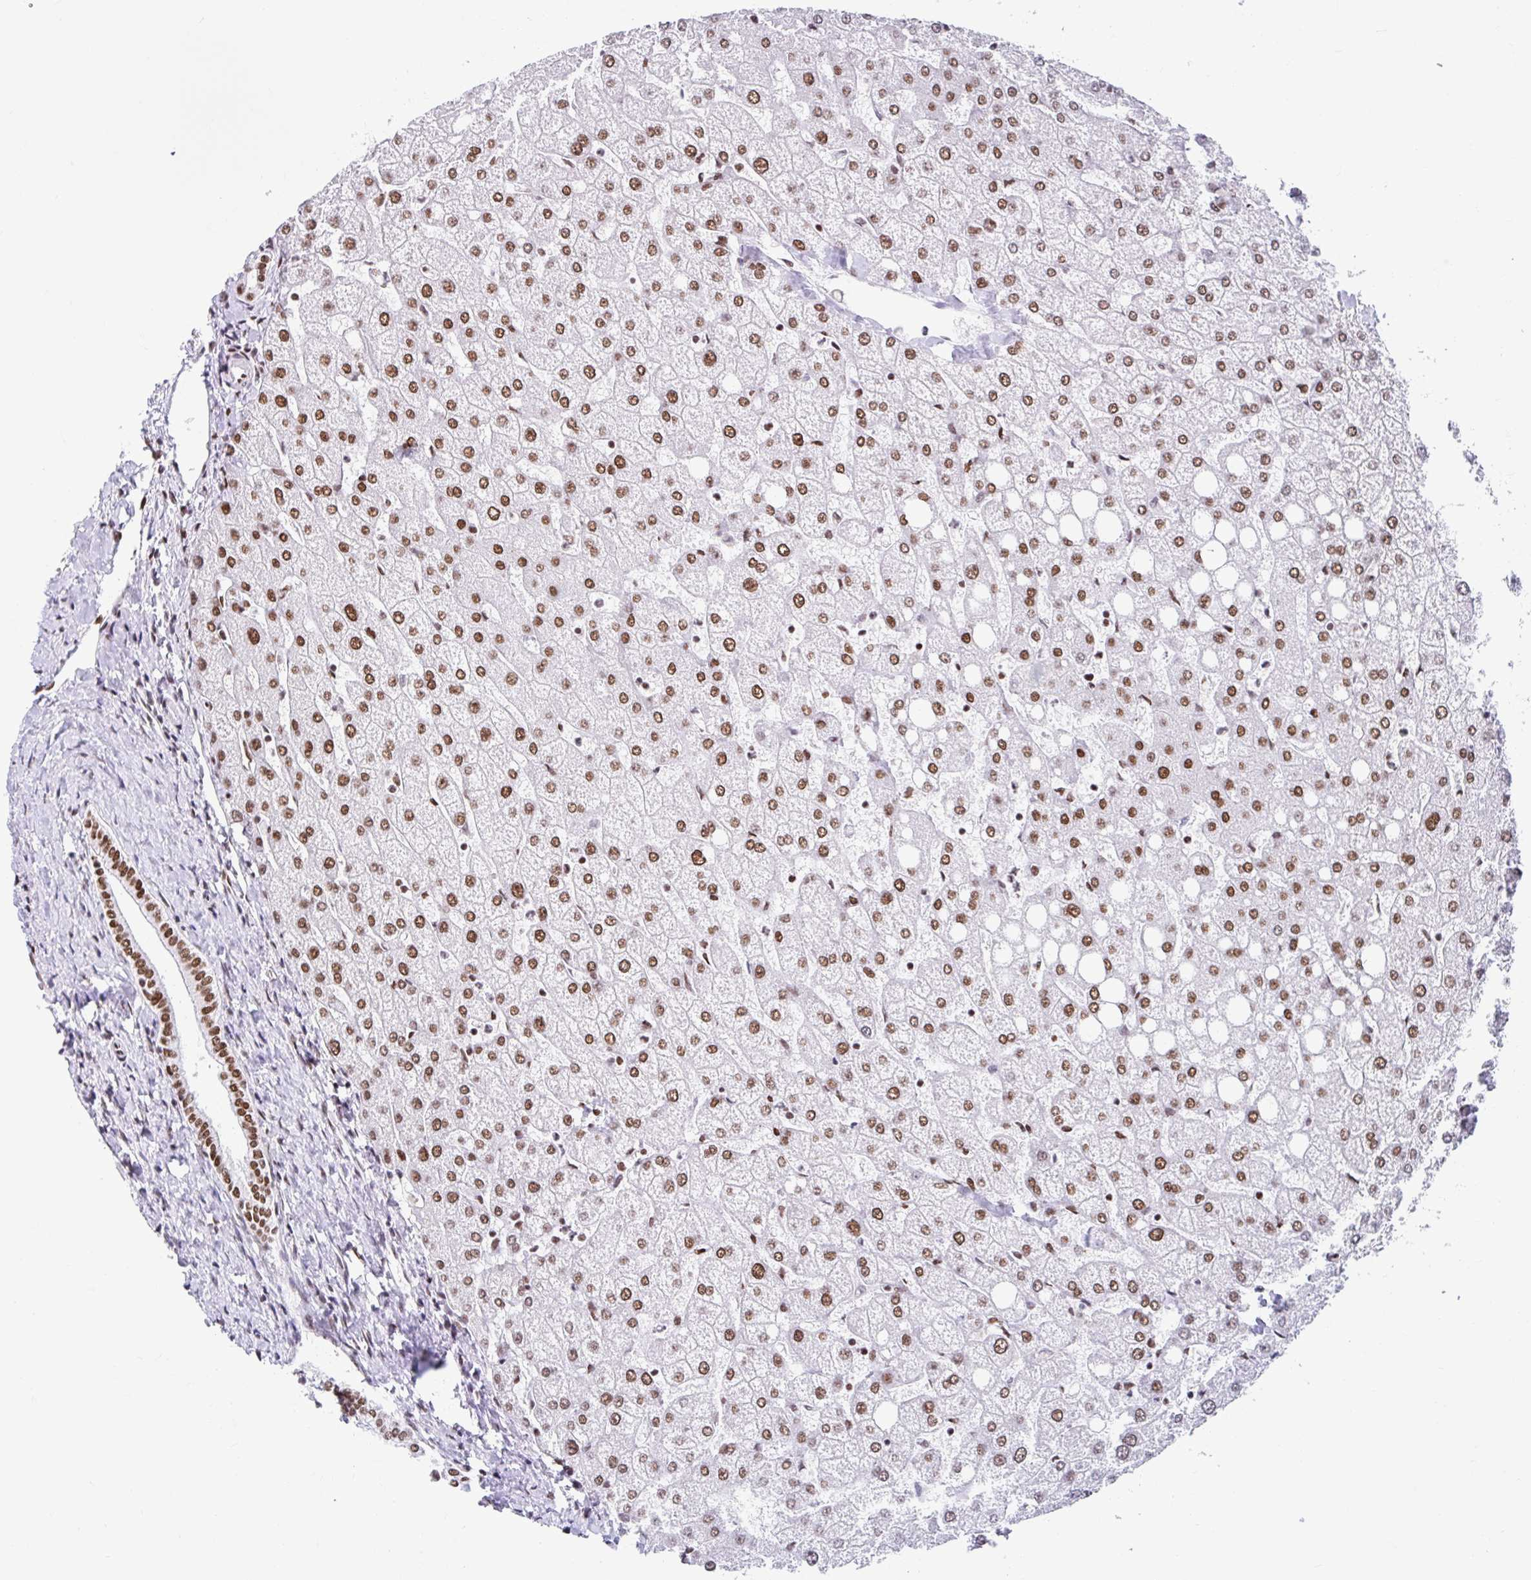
{"staining": {"intensity": "moderate", "quantity": ">75%", "location": "nuclear"}, "tissue": "liver", "cell_type": "Cholangiocytes", "image_type": "normal", "snomed": [{"axis": "morphology", "description": "Normal tissue, NOS"}, {"axis": "topography", "description": "Liver"}], "caption": "A brown stain labels moderate nuclear staining of a protein in cholangiocytes of unremarkable liver. The protein is shown in brown color, while the nuclei are stained blue.", "gene": "KHDRBS1", "patient": {"sex": "female", "age": 54}}